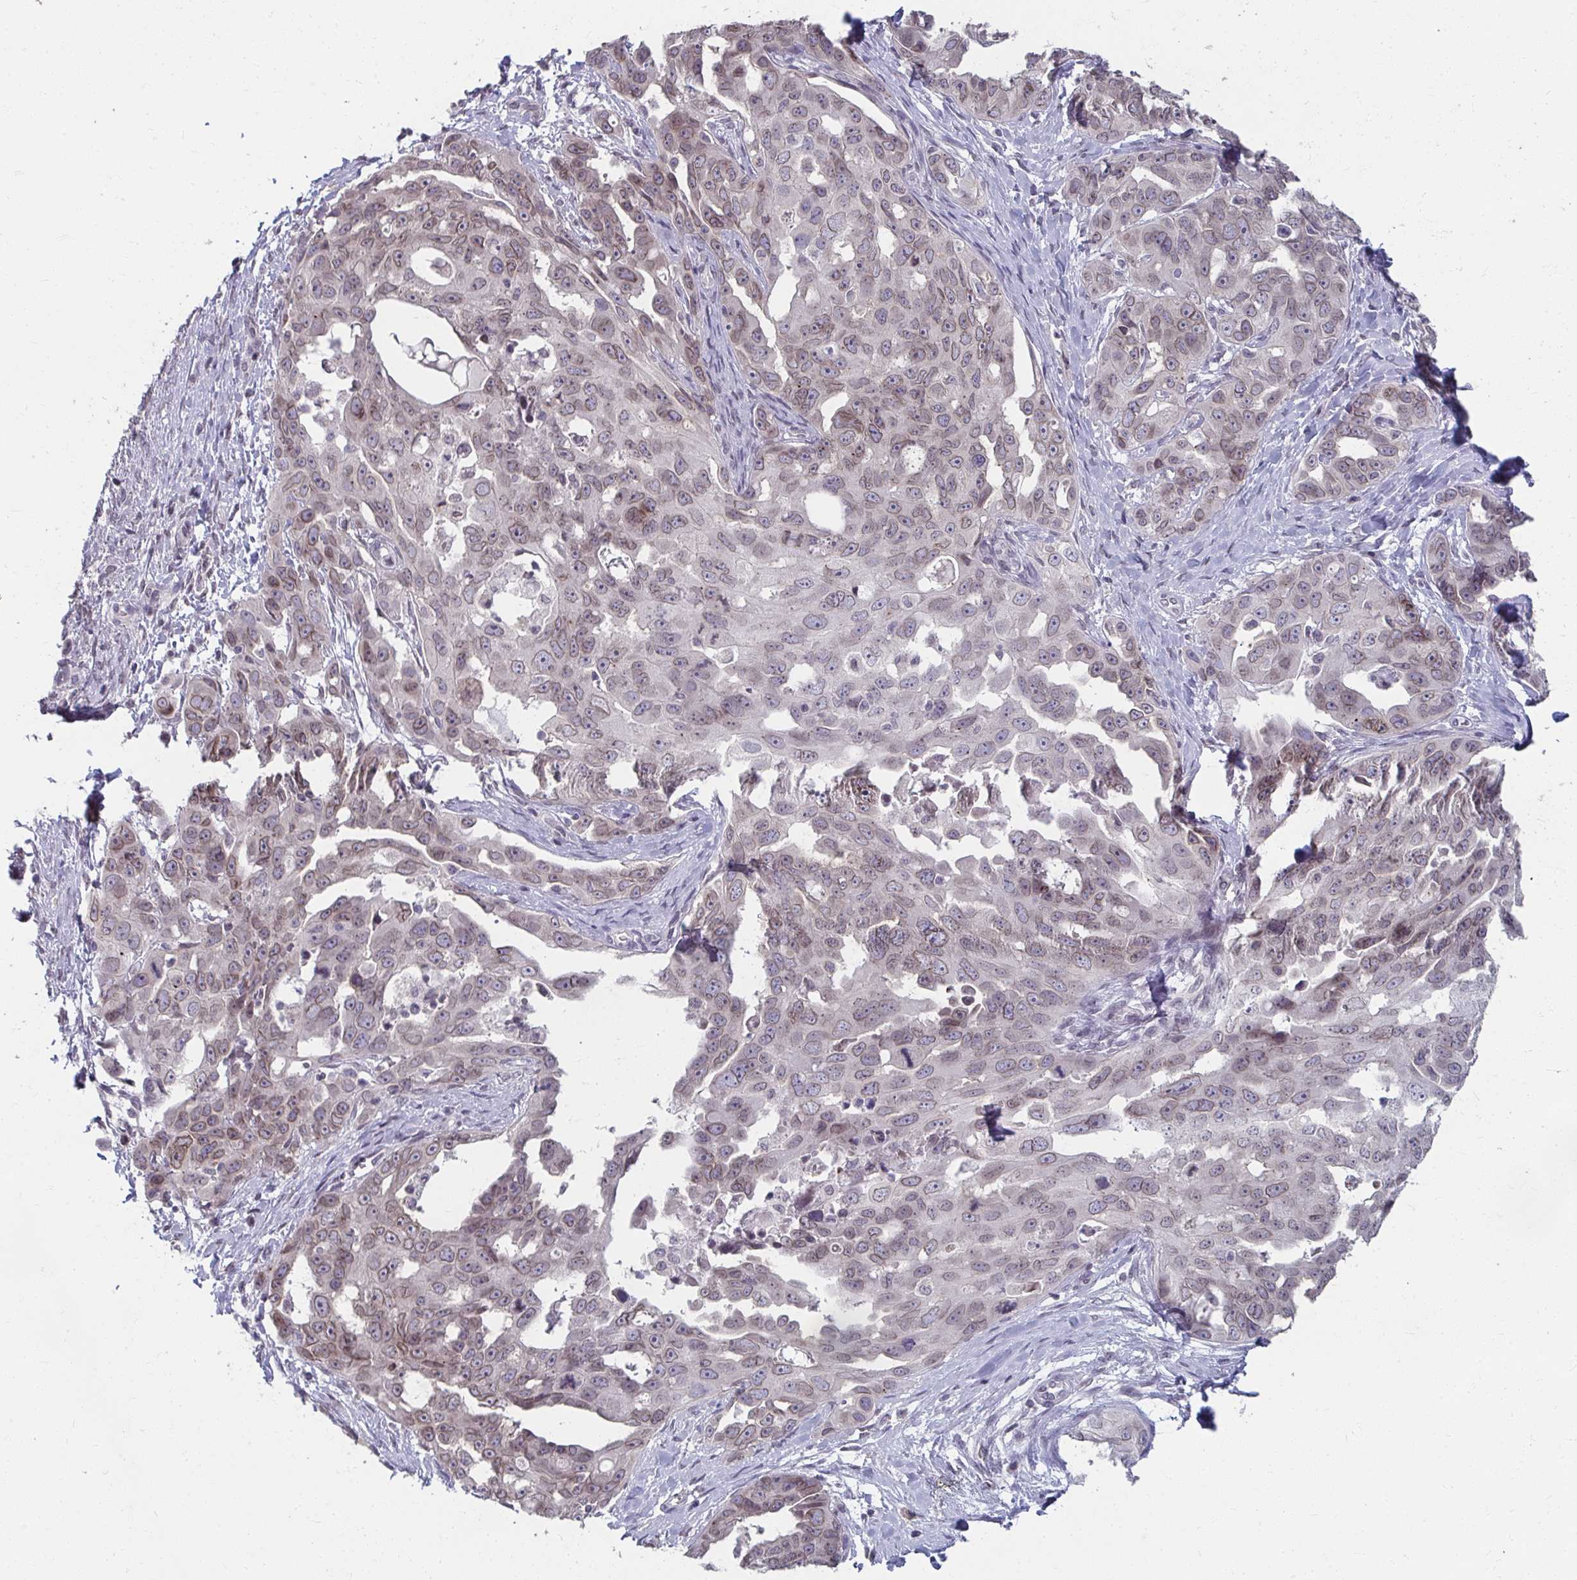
{"staining": {"intensity": "moderate", "quantity": "25%-75%", "location": "nuclear"}, "tissue": "ovarian cancer", "cell_type": "Tumor cells", "image_type": "cancer", "snomed": [{"axis": "morphology", "description": "Carcinoma, endometroid"}, {"axis": "topography", "description": "Ovary"}], "caption": "Immunohistochemistry (IHC) (DAB) staining of endometroid carcinoma (ovarian) reveals moderate nuclear protein expression in about 25%-75% of tumor cells.", "gene": "NUP133", "patient": {"sex": "female", "age": 70}}